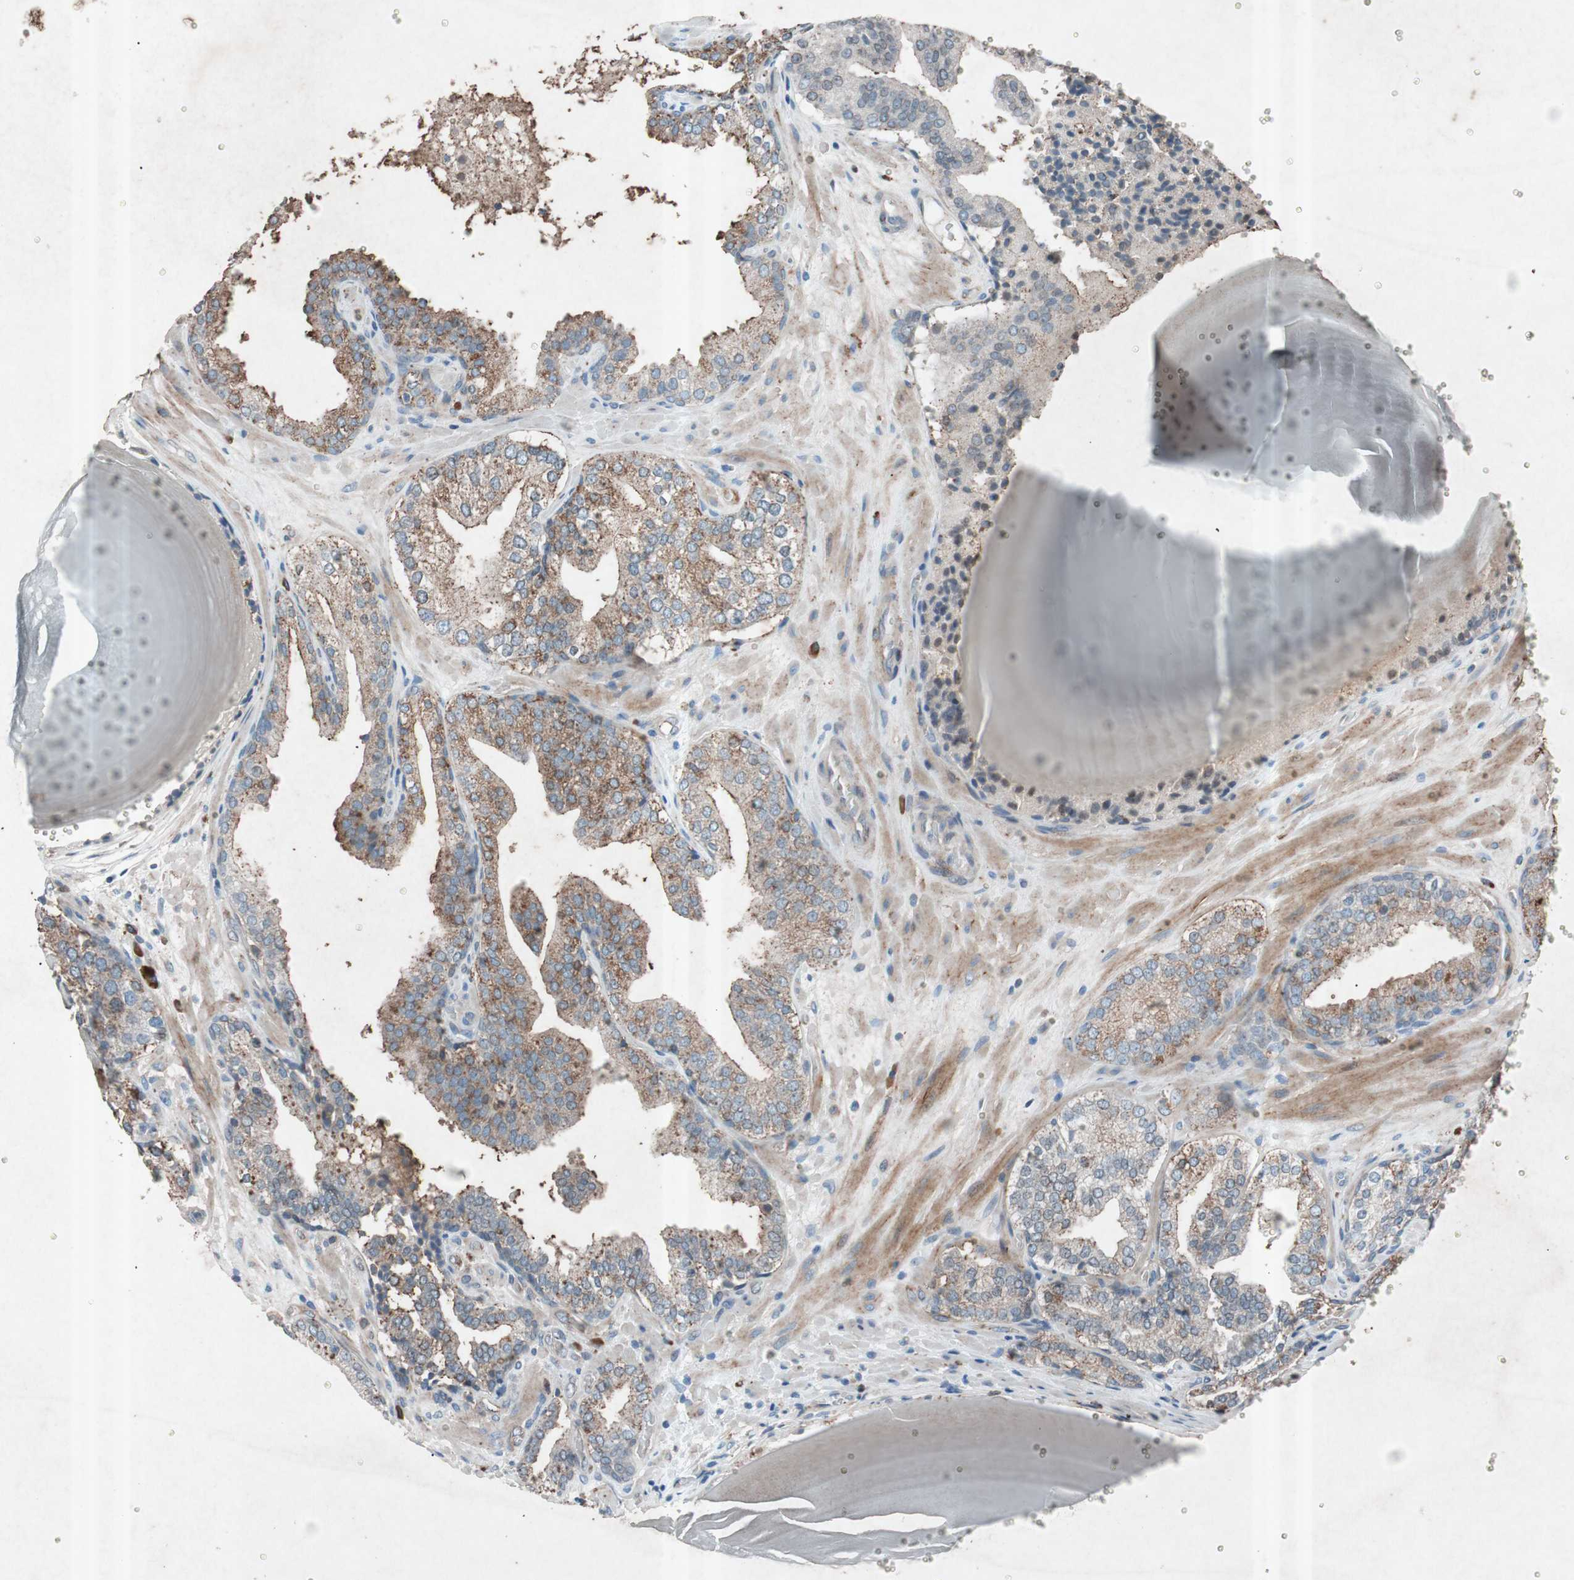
{"staining": {"intensity": "moderate", "quantity": "25%-75%", "location": "cytoplasmic/membranous"}, "tissue": "prostate cancer", "cell_type": "Tumor cells", "image_type": "cancer", "snomed": [{"axis": "morphology", "description": "Adenocarcinoma, High grade"}, {"axis": "topography", "description": "Prostate"}], "caption": "Immunohistochemistry (IHC) (DAB (3,3'-diaminobenzidine)) staining of human prostate cancer (adenocarcinoma (high-grade)) displays moderate cytoplasmic/membranous protein expression in approximately 25%-75% of tumor cells.", "gene": "GRB7", "patient": {"sex": "male", "age": 68}}